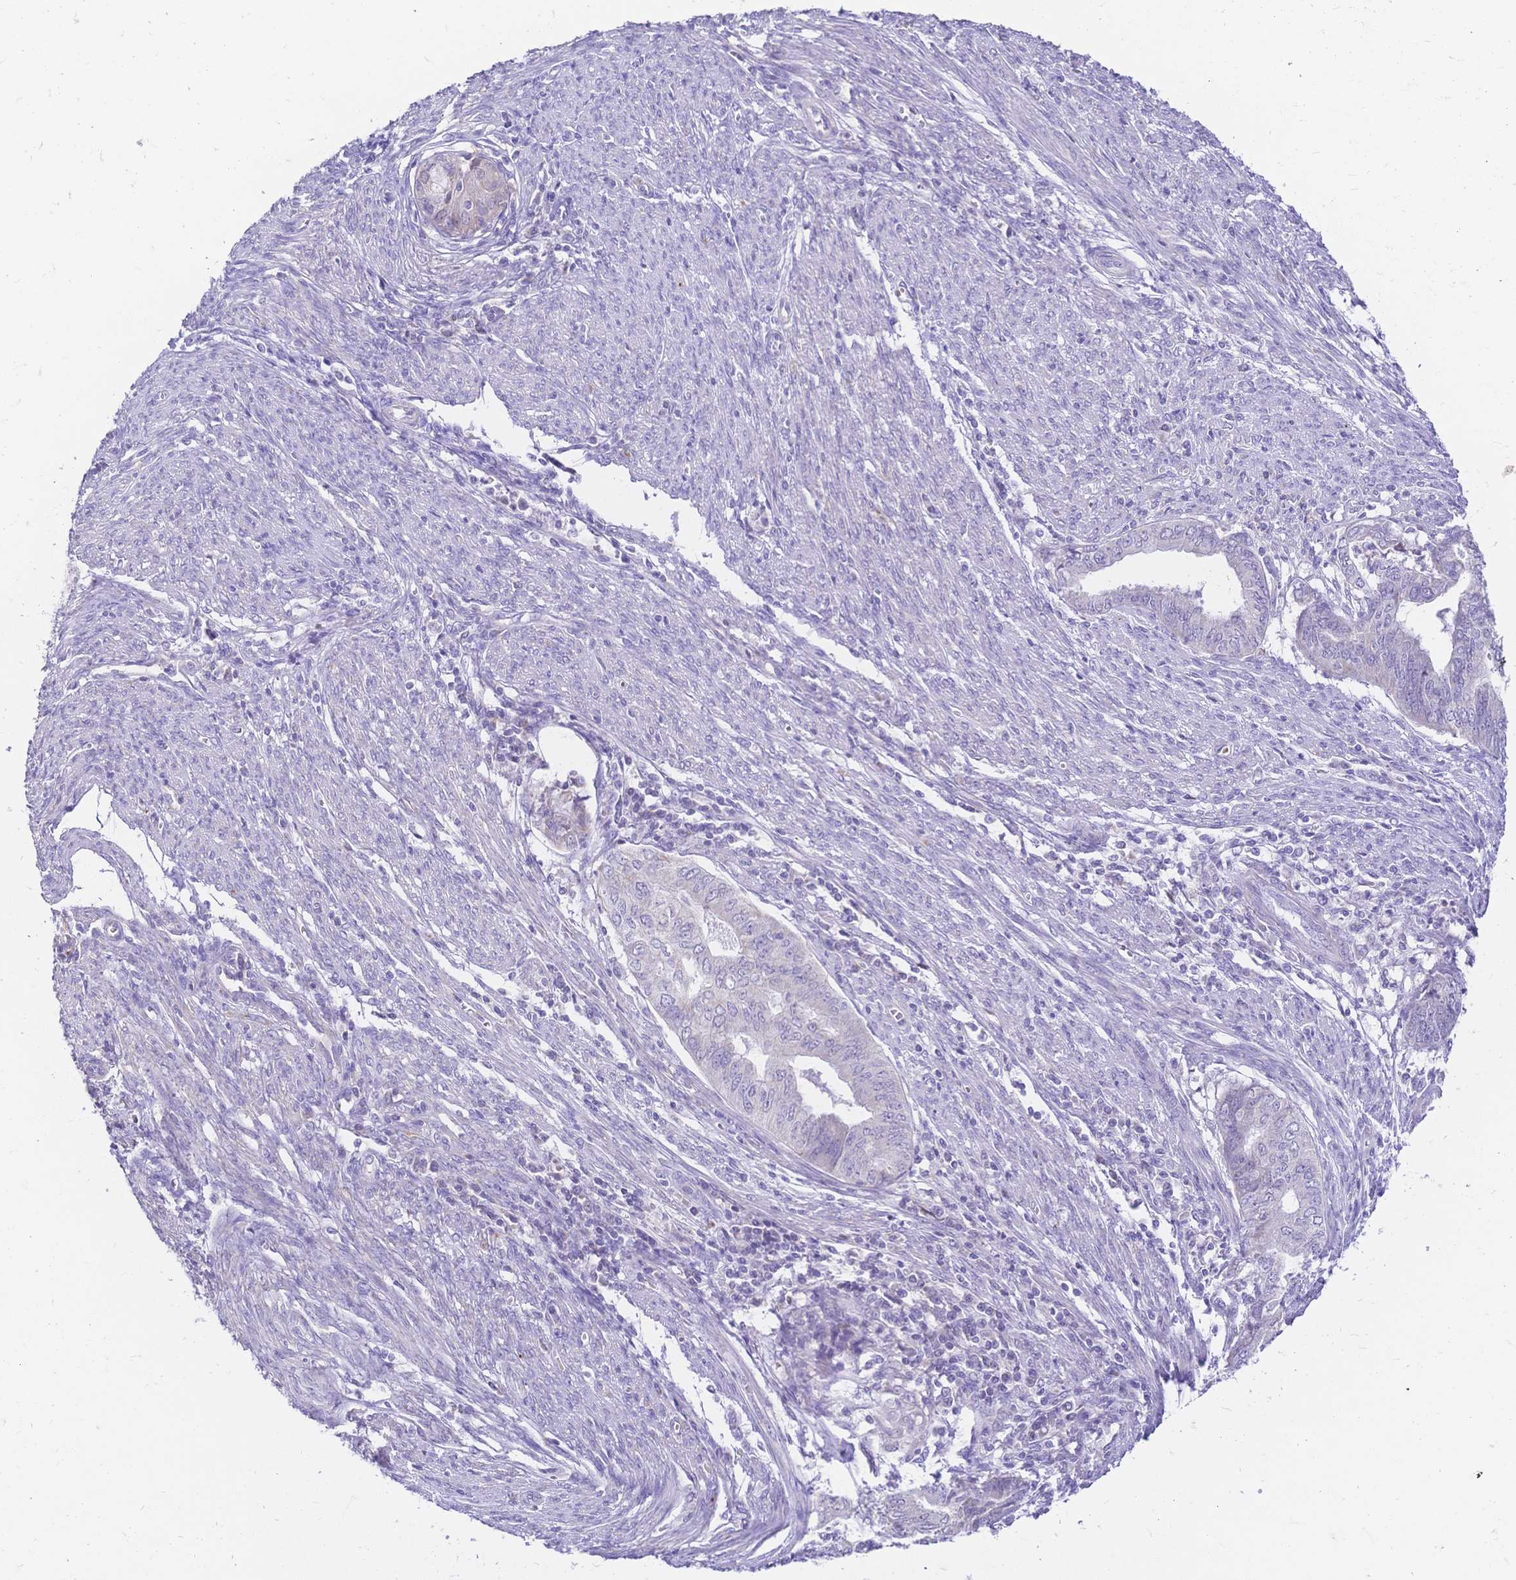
{"staining": {"intensity": "negative", "quantity": "none", "location": "none"}, "tissue": "endometrial cancer", "cell_type": "Tumor cells", "image_type": "cancer", "snomed": [{"axis": "morphology", "description": "Adenocarcinoma, NOS"}, {"axis": "topography", "description": "Endometrium"}], "caption": "Photomicrograph shows no protein expression in tumor cells of endometrial adenocarcinoma tissue.", "gene": "CLEC18B", "patient": {"sex": "female", "age": 79}}